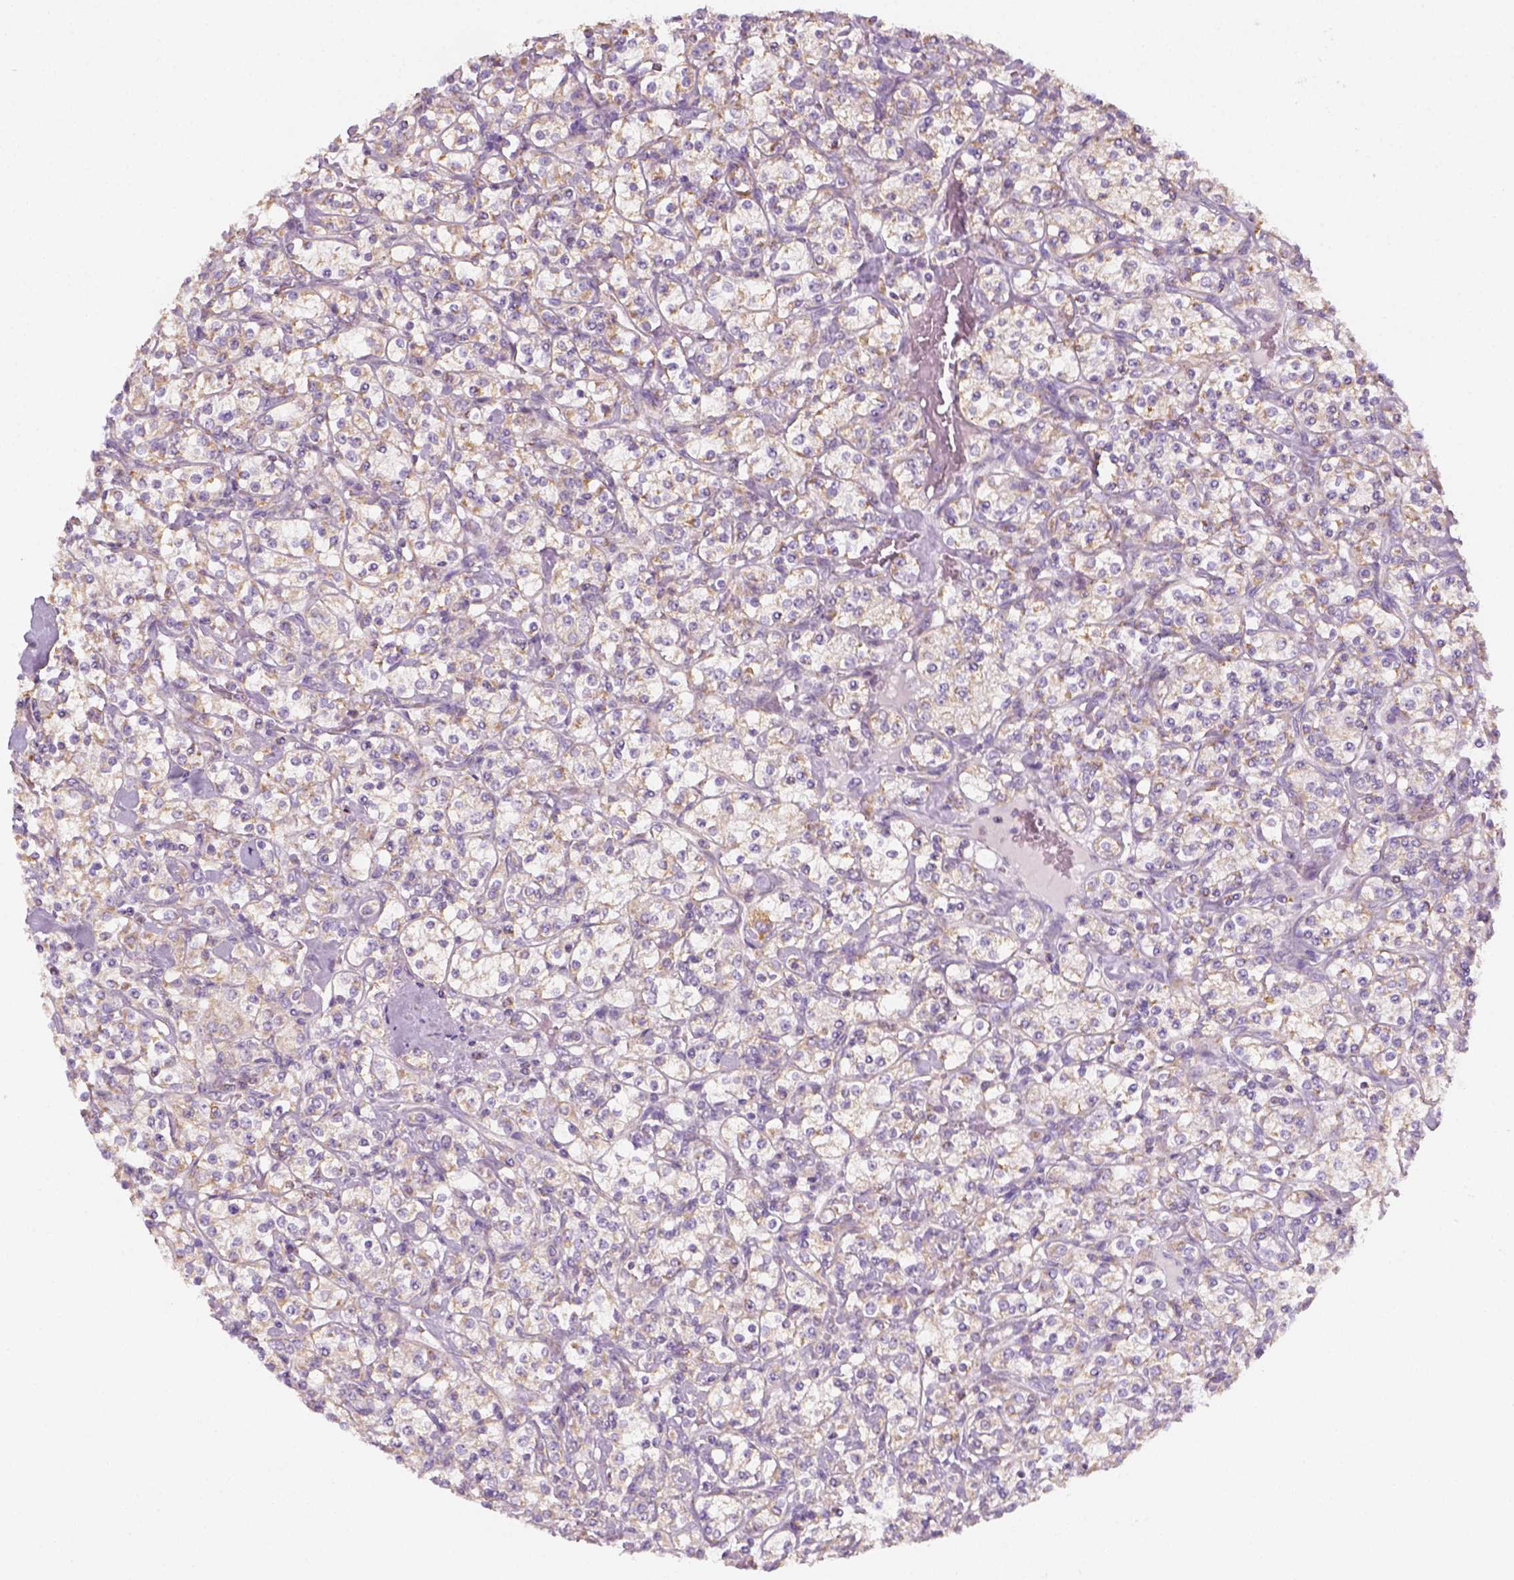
{"staining": {"intensity": "weak", "quantity": "25%-75%", "location": "cytoplasmic/membranous"}, "tissue": "renal cancer", "cell_type": "Tumor cells", "image_type": "cancer", "snomed": [{"axis": "morphology", "description": "Adenocarcinoma, NOS"}, {"axis": "topography", "description": "Kidney"}], "caption": "This is a micrograph of immunohistochemistry (IHC) staining of renal cancer (adenocarcinoma), which shows weak expression in the cytoplasmic/membranous of tumor cells.", "gene": "AWAT2", "patient": {"sex": "male", "age": 77}}